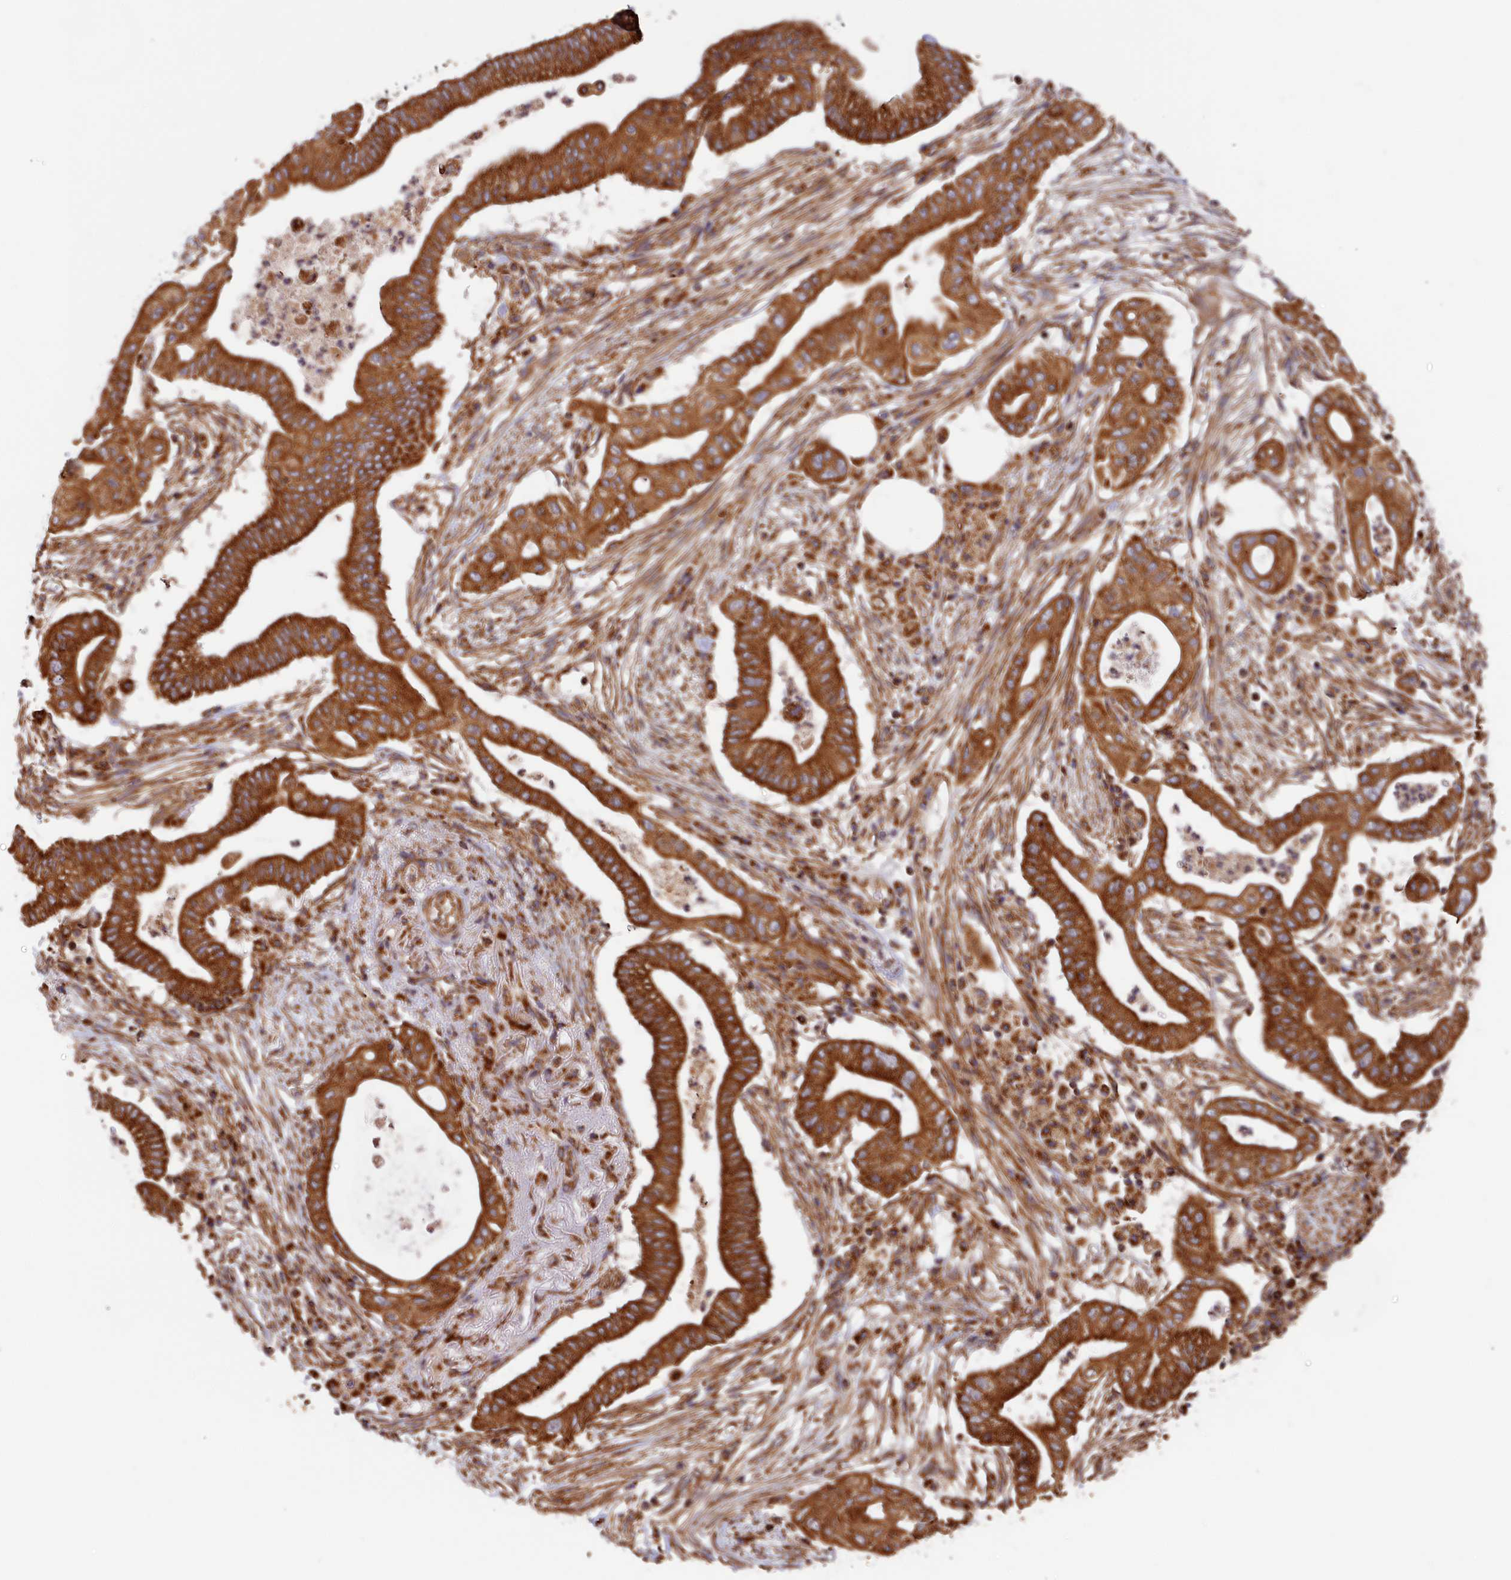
{"staining": {"intensity": "strong", "quantity": ">75%", "location": "cytoplasmic/membranous"}, "tissue": "pancreatic cancer", "cell_type": "Tumor cells", "image_type": "cancer", "snomed": [{"axis": "morphology", "description": "Adenocarcinoma, NOS"}, {"axis": "topography", "description": "Pancreas"}], "caption": "IHC photomicrograph of neoplastic tissue: adenocarcinoma (pancreatic) stained using IHC exhibits high levels of strong protein expression localized specifically in the cytoplasmic/membranous of tumor cells, appearing as a cytoplasmic/membranous brown color.", "gene": "MACROD1", "patient": {"sex": "male", "age": 68}}